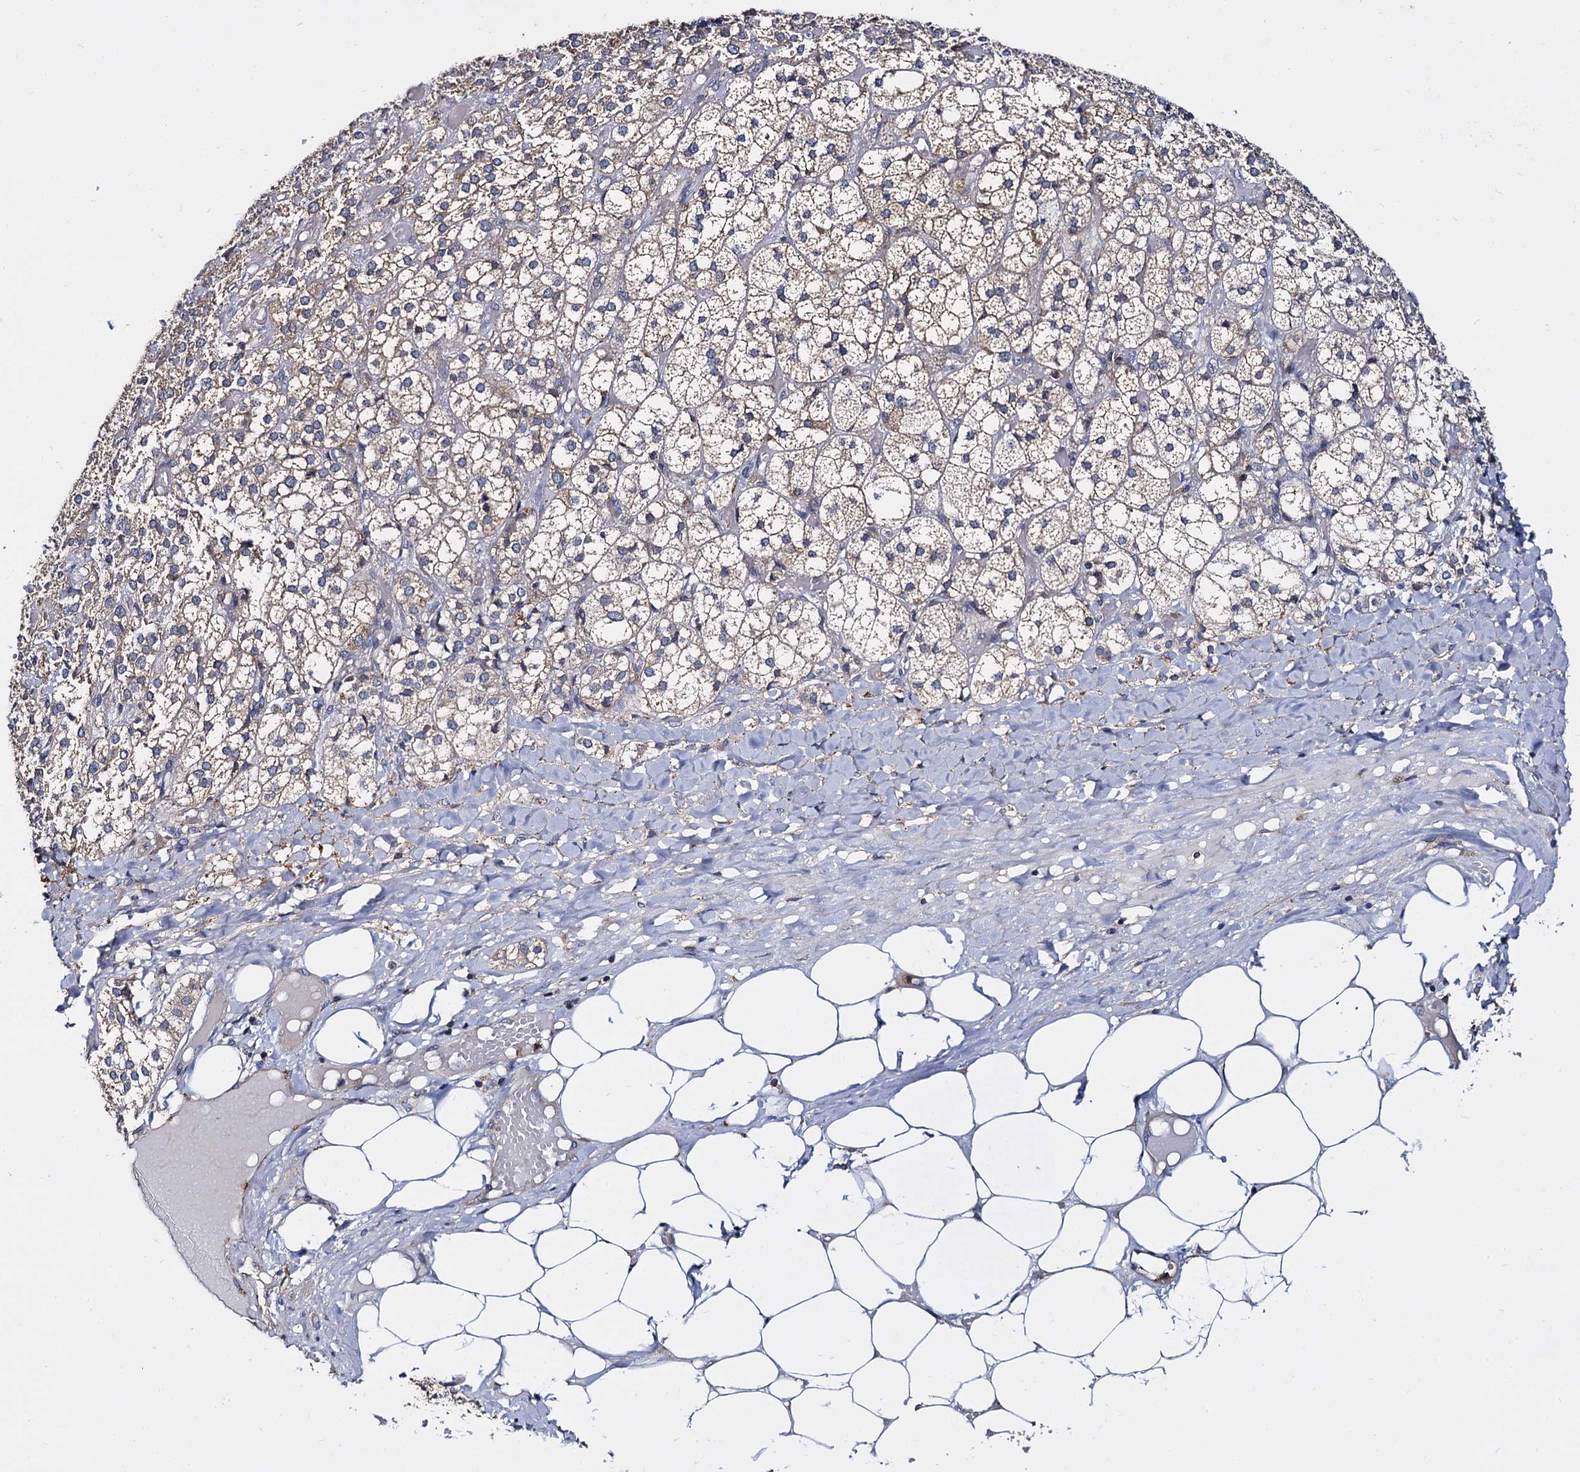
{"staining": {"intensity": "moderate", "quantity": "<25%", "location": "cytoplasmic/membranous"}, "tissue": "adrenal gland", "cell_type": "Glandular cells", "image_type": "normal", "snomed": [{"axis": "morphology", "description": "Normal tissue, NOS"}, {"axis": "topography", "description": "Adrenal gland"}], "caption": "This is an image of IHC staining of benign adrenal gland, which shows moderate expression in the cytoplasmic/membranous of glandular cells.", "gene": "ANKRD13A", "patient": {"sex": "female", "age": 61}}